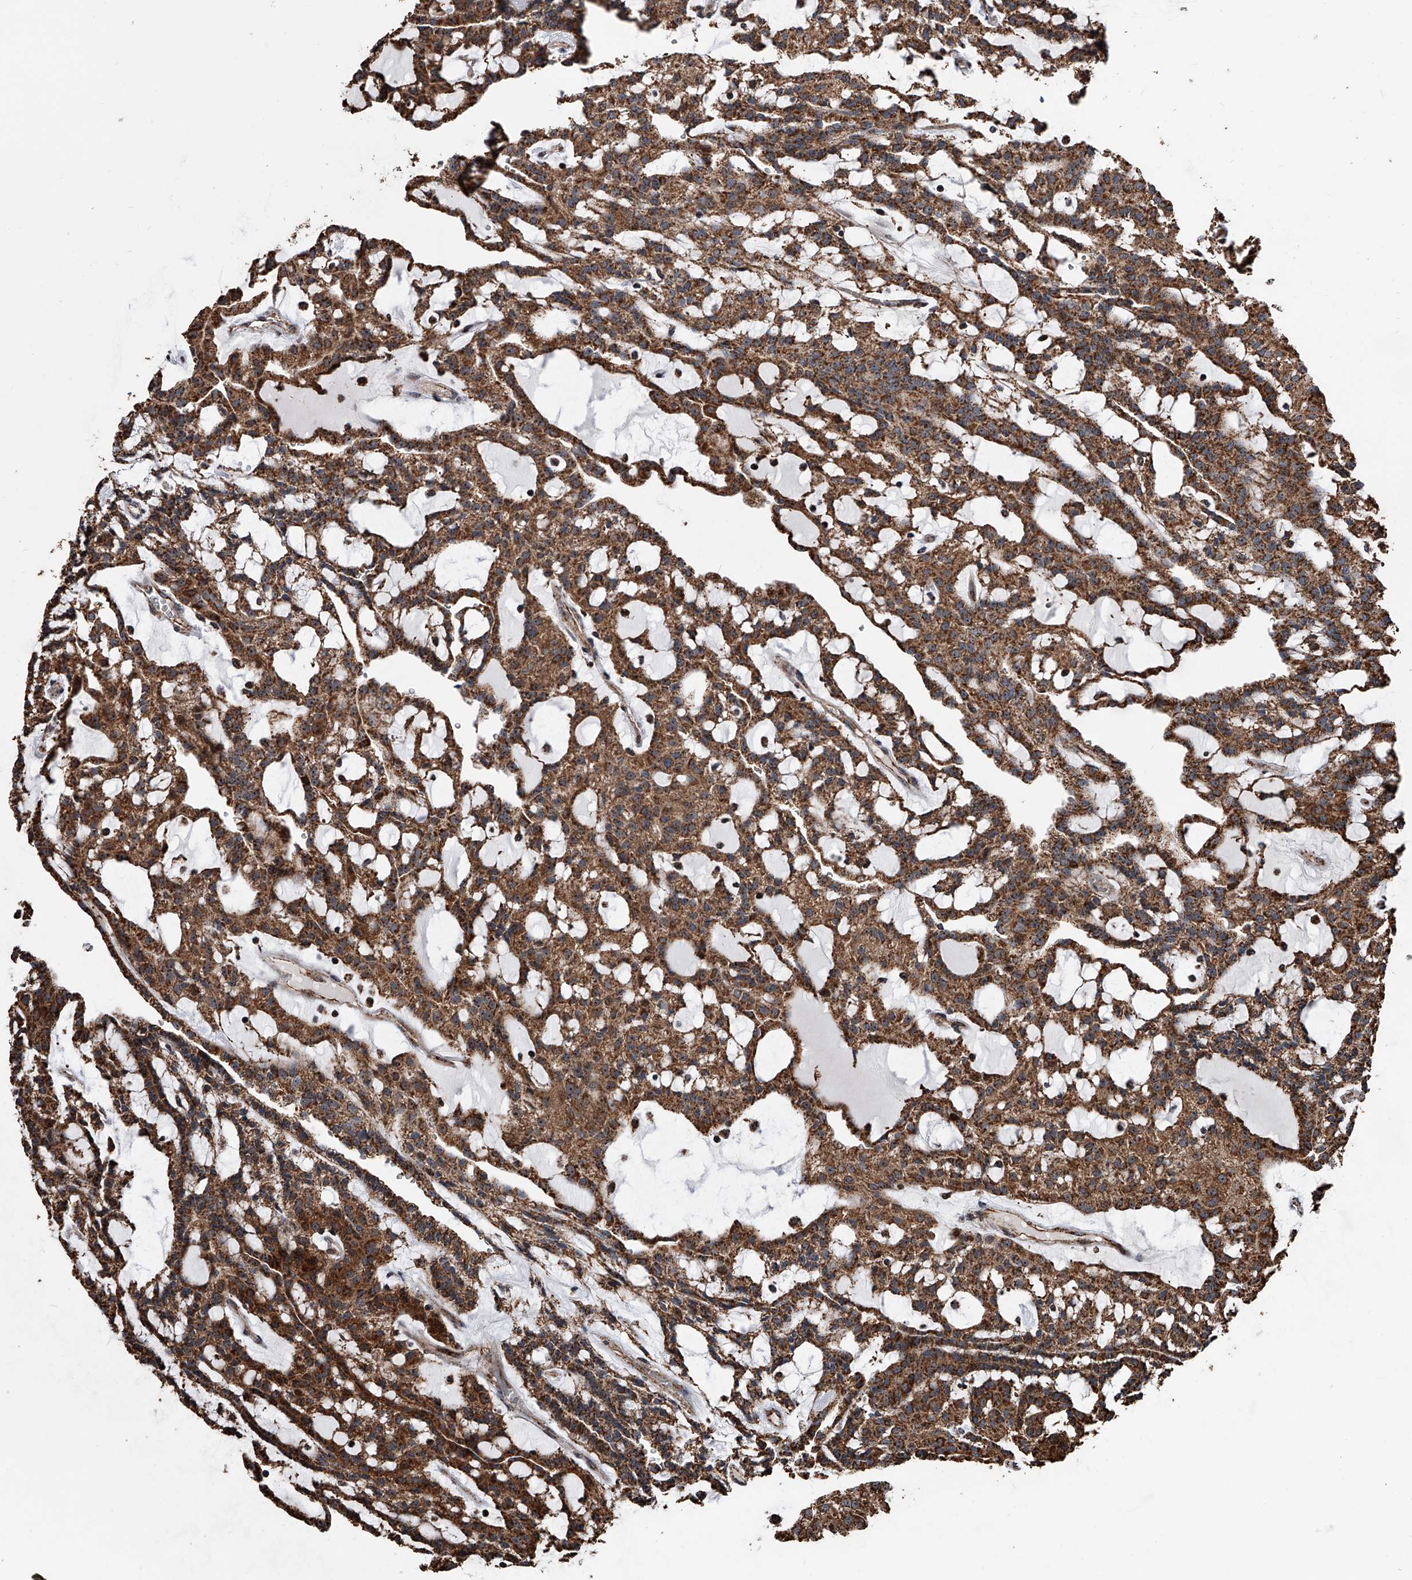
{"staining": {"intensity": "moderate", "quantity": ">75%", "location": "cytoplasmic/membranous"}, "tissue": "renal cancer", "cell_type": "Tumor cells", "image_type": "cancer", "snomed": [{"axis": "morphology", "description": "Adenocarcinoma, NOS"}, {"axis": "topography", "description": "Kidney"}], "caption": "IHC photomicrograph of neoplastic tissue: adenocarcinoma (renal) stained using IHC displays medium levels of moderate protein expression localized specifically in the cytoplasmic/membranous of tumor cells, appearing as a cytoplasmic/membranous brown color.", "gene": "SMPDL3A", "patient": {"sex": "male", "age": 63}}